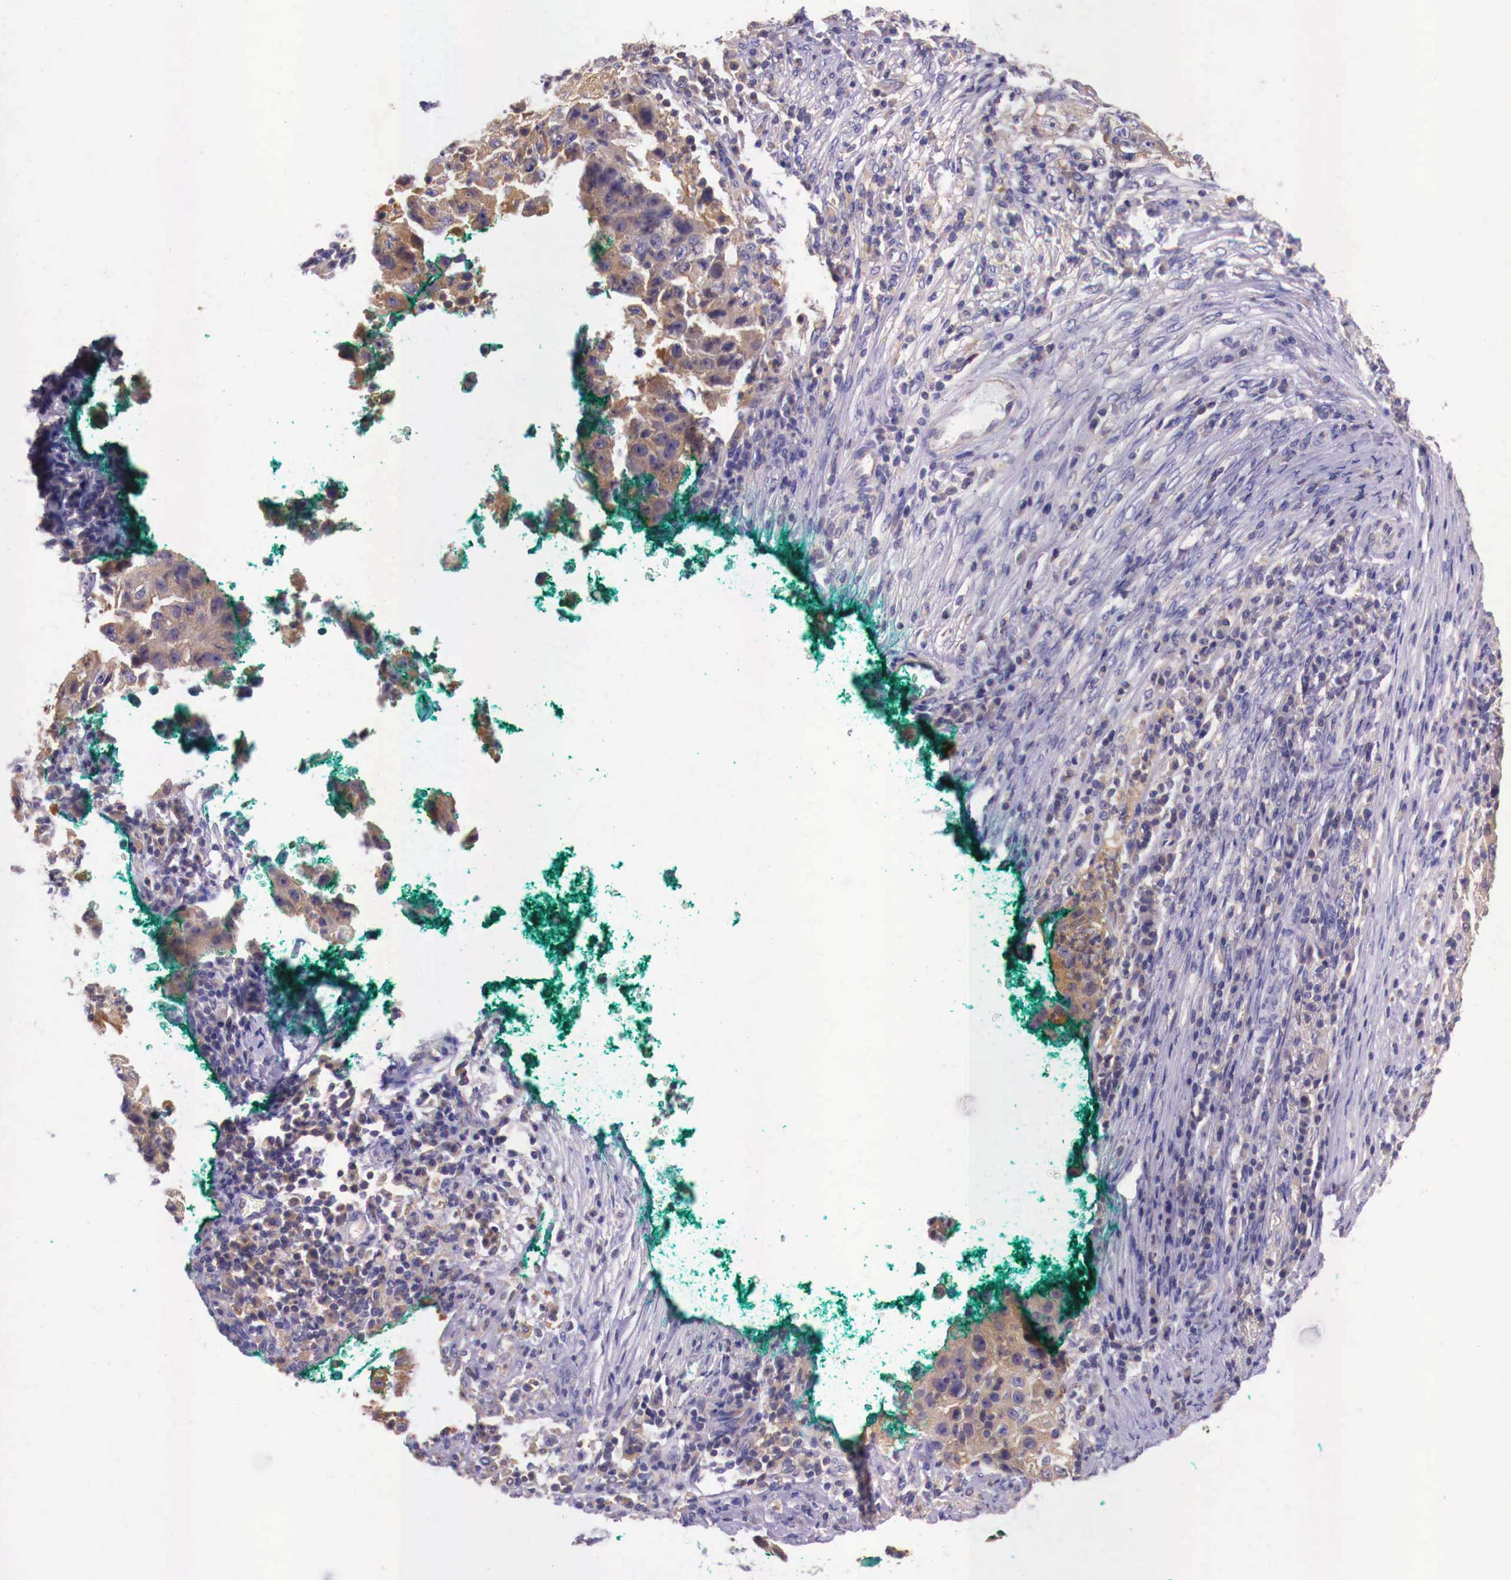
{"staining": {"intensity": "weak", "quantity": ">75%", "location": "cytoplasmic/membranous"}, "tissue": "lung cancer", "cell_type": "Tumor cells", "image_type": "cancer", "snomed": [{"axis": "morphology", "description": "Squamous cell carcinoma, NOS"}, {"axis": "topography", "description": "Lung"}], "caption": "The photomicrograph exhibits staining of lung cancer, revealing weak cytoplasmic/membranous protein positivity (brown color) within tumor cells. Using DAB (brown) and hematoxylin (blue) stains, captured at high magnification using brightfield microscopy.", "gene": "GRIPAP1", "patient": {"sex": "male", "age": 64}}